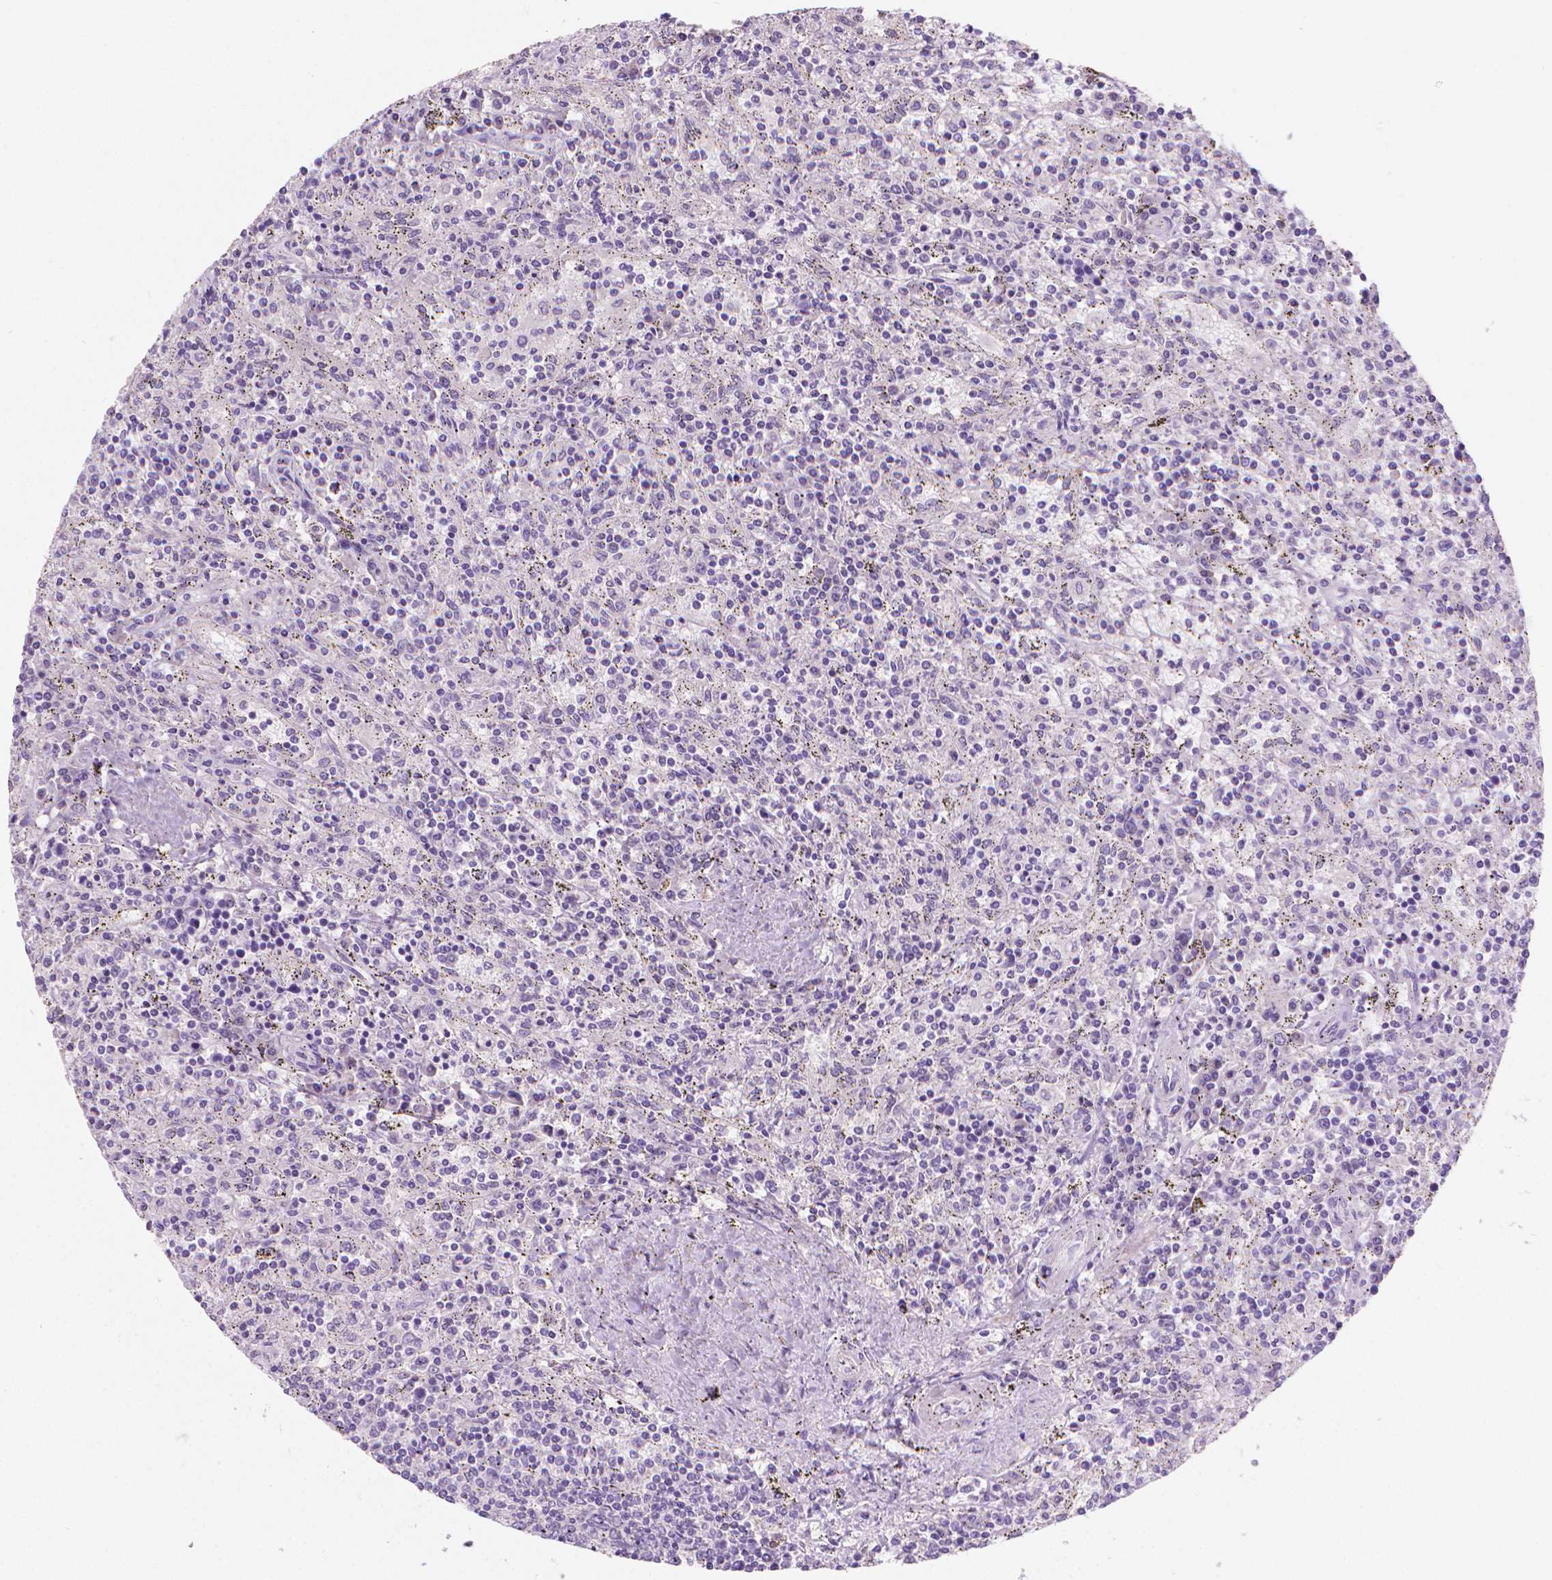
{"staining": {"intensity": "negative", "quantity": "none", "location": "none"}, "tissue": "lymphoma", "cell_type": "Tumor cells", "image_type": "cancer", "snomed": [{"axis": "morphology", "description": "Malignant lymphoma, non-Hodgkin's type, Low grade"}, {"axis": "topography", "description": "Spleen"}], "caption": "Micrograph shows no significant protein expression in tumor cells of low-grade malignant lymphoma, non-Hodgkin's type.", "gene": "GSDMA", "patient": {"sex": "male", "age": 62}}